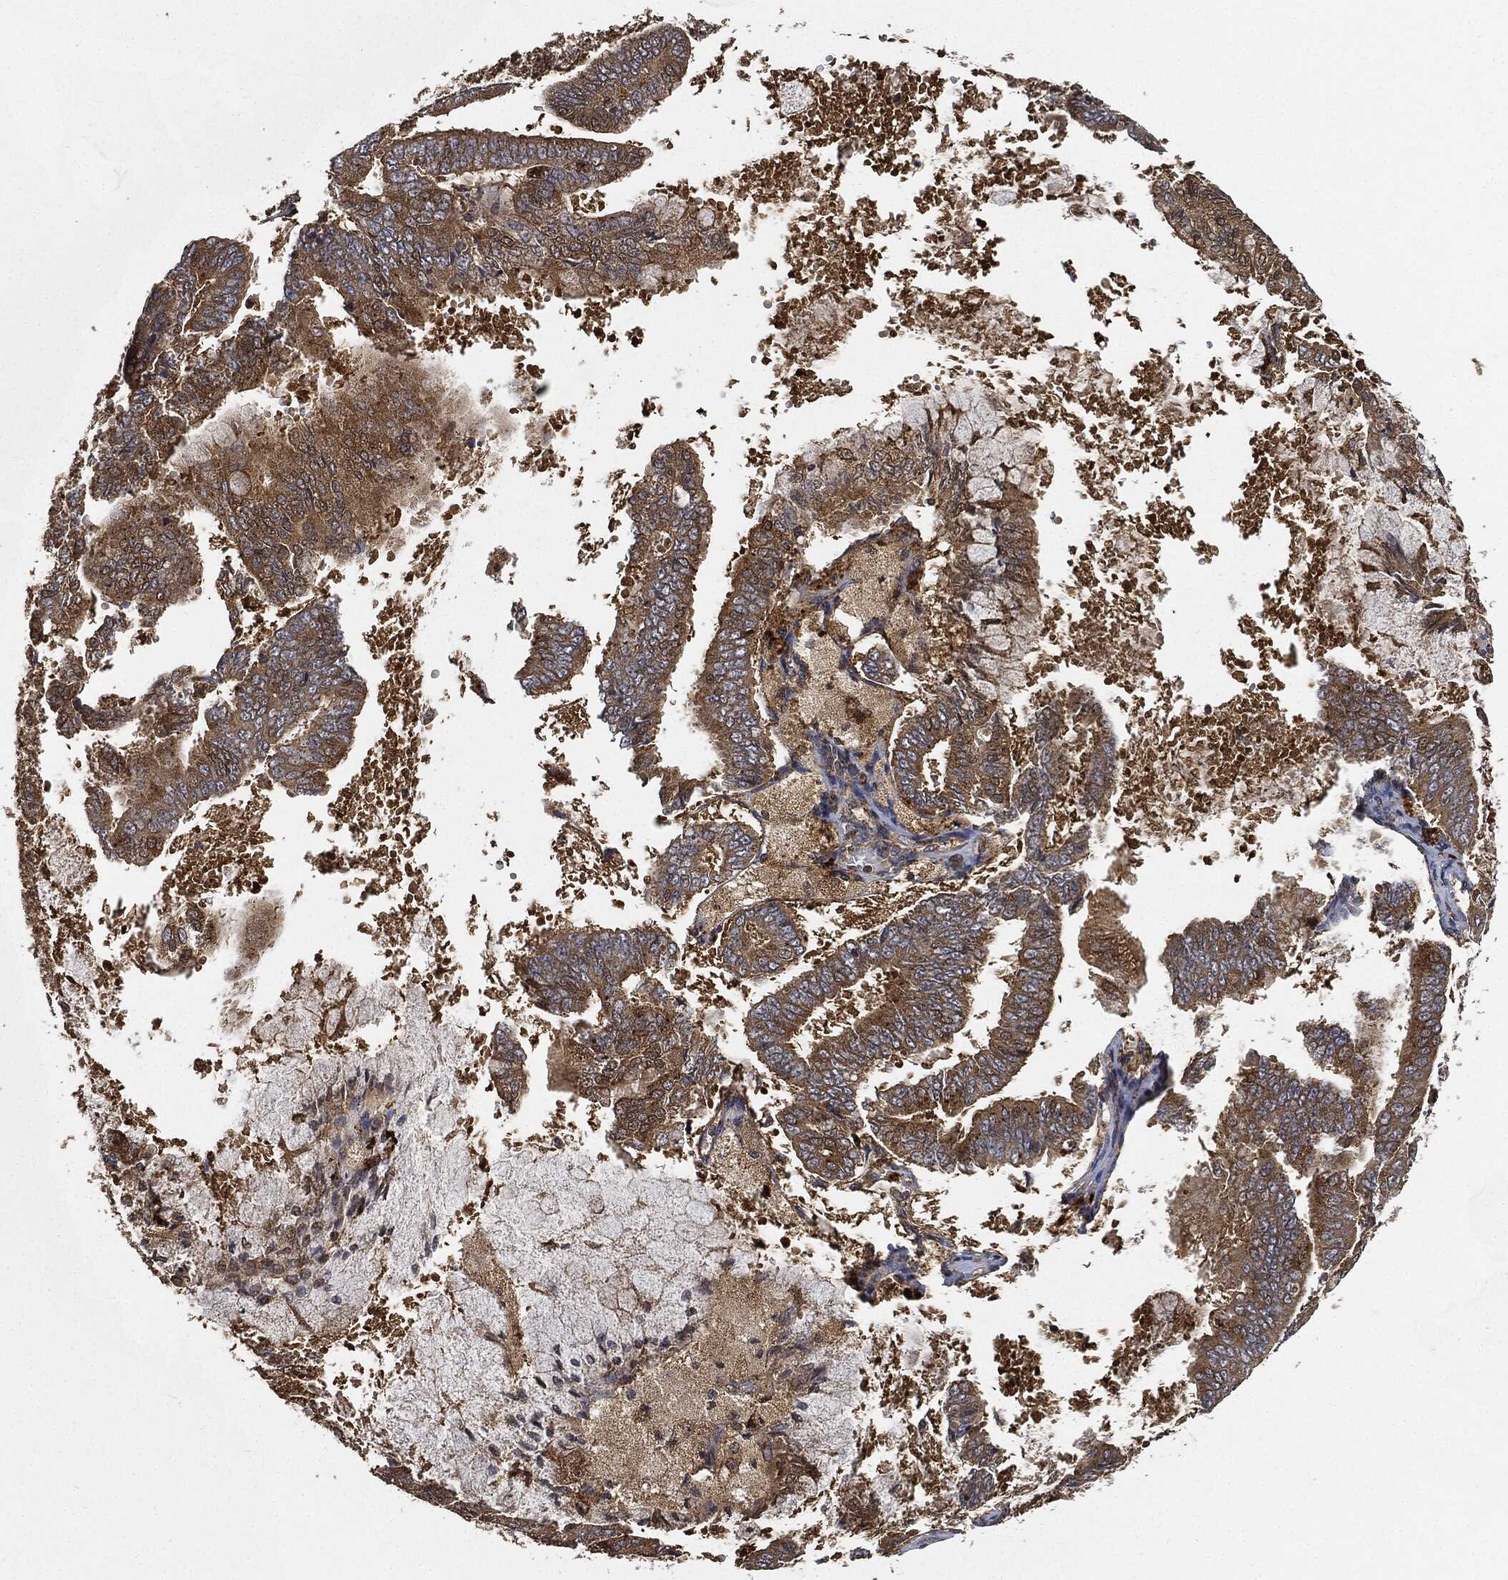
{"staining": {"intensity": "strong", "quantity": ">75%", "location": "cytoplasmic/membranous"}, "tissue": "endometrial cancer", "cell_type": "Tumor cells", "image_type": "cancer", "snomed": [{"axis": "morphology", "description": "Adenocarcinoma, NOS"}, {"axis": "topography", "description": "Endometrium"}], "caption": "Brown immunohistochemical staining in adenocarcinoma (endometrial) displays strong cytoplasmic/membranous staining in about >75% of tumor cells. (Brightfield microscopy of DAB IHC at high magnification).", "gene": "BRAF", "patient": {"sex": "female", "age": 63}}